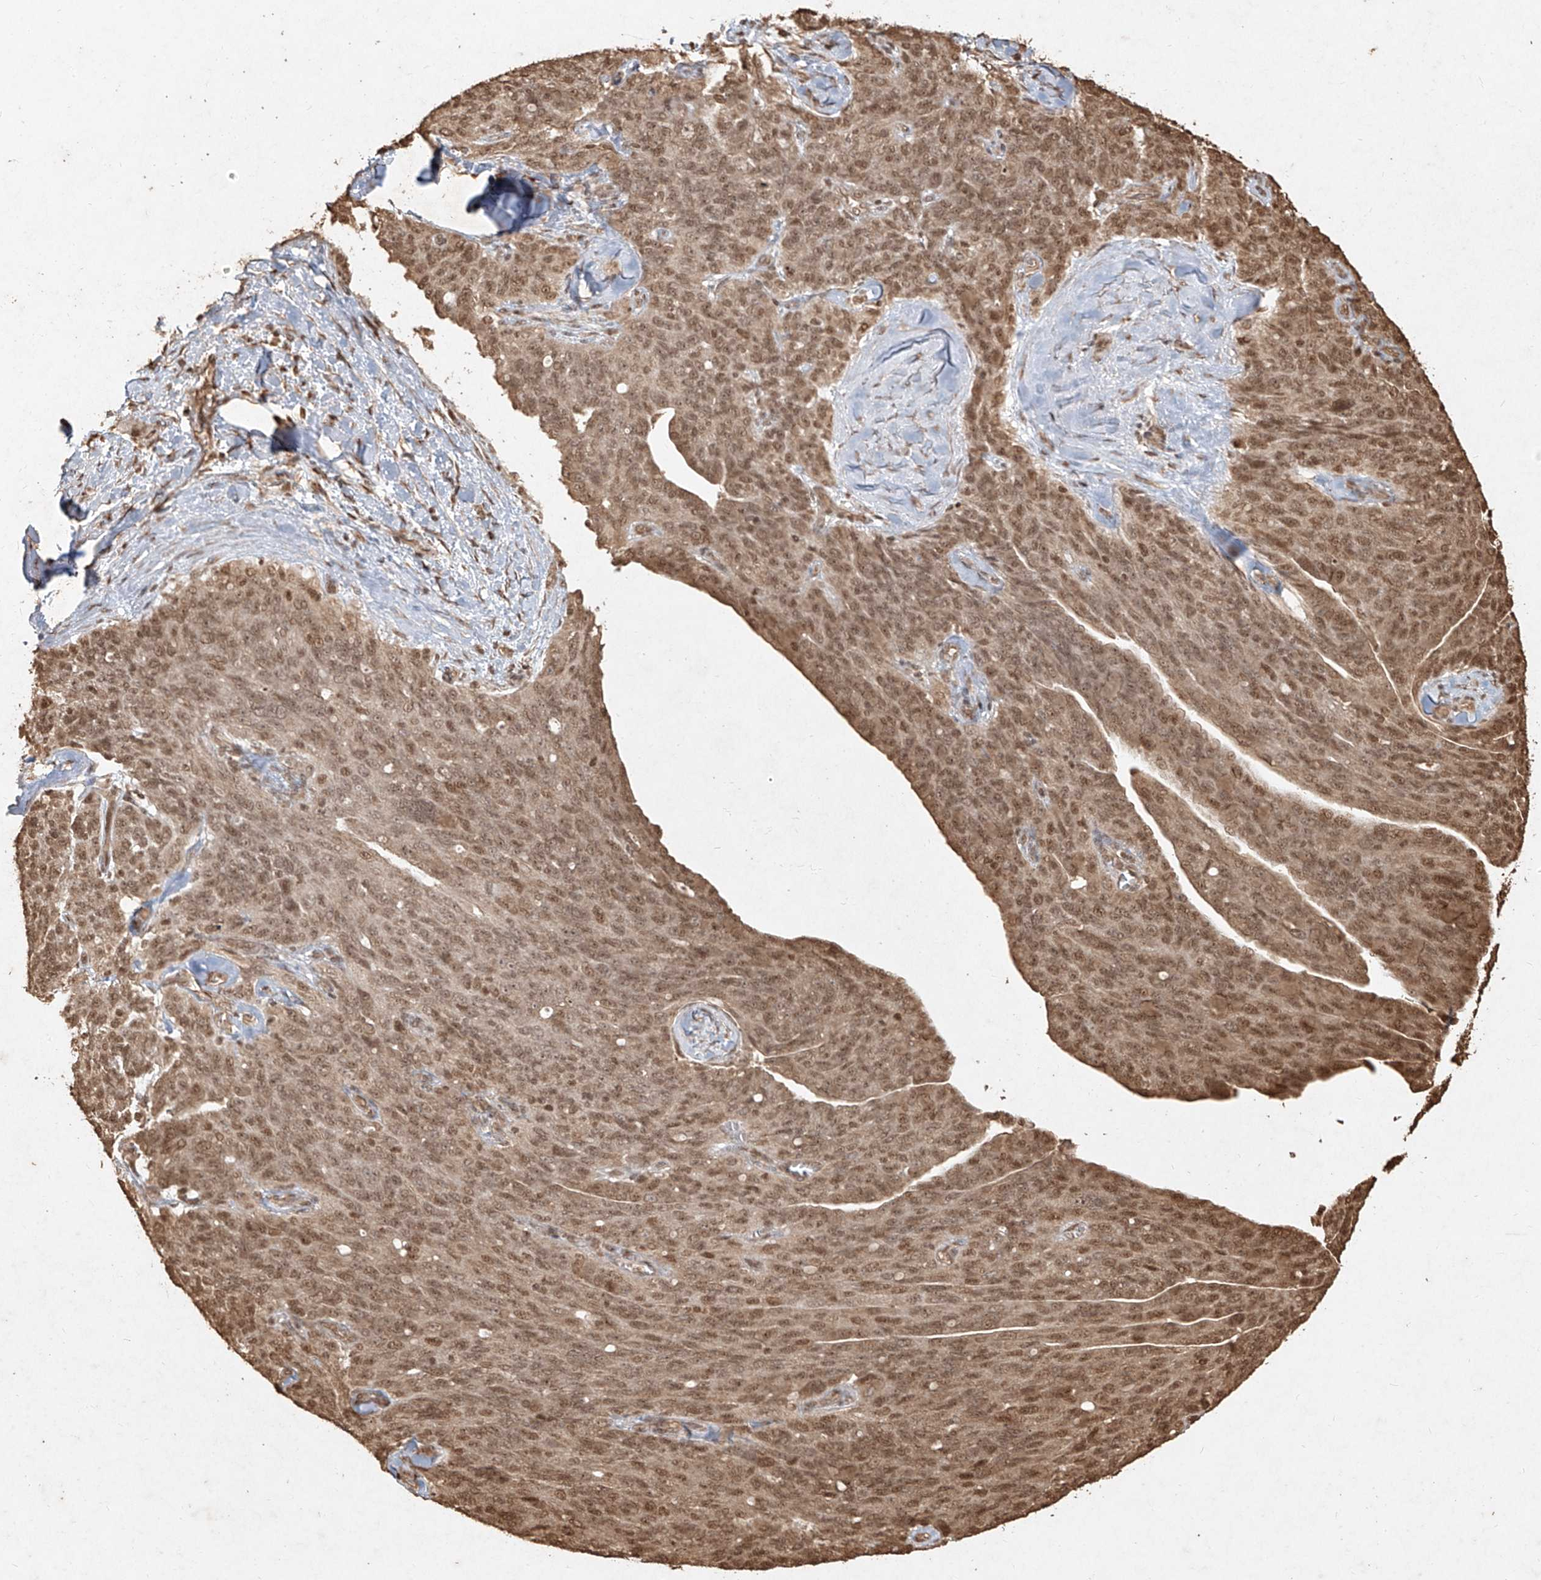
{"staining": {"intensity": "moderate", "quantity": ">75%", "location": "cytoplasmic/membranous,nuclear"}, "tissue": "ovarian cancer", "cell_type": "Tumor cells", "image_type": "cancer", "snomed": [{"axis": "morphology", "description": "Carcinoma, endometroid"}, {"axis": "topography", "description": "Ovary"}], "caption": "Human ovarian cancer (endometroid carcinoma) stained with a protein marker reveals moderate staining in tumor cells.", "gene": "UBE2K", "patient": {"sex": "female", "age": 60}}